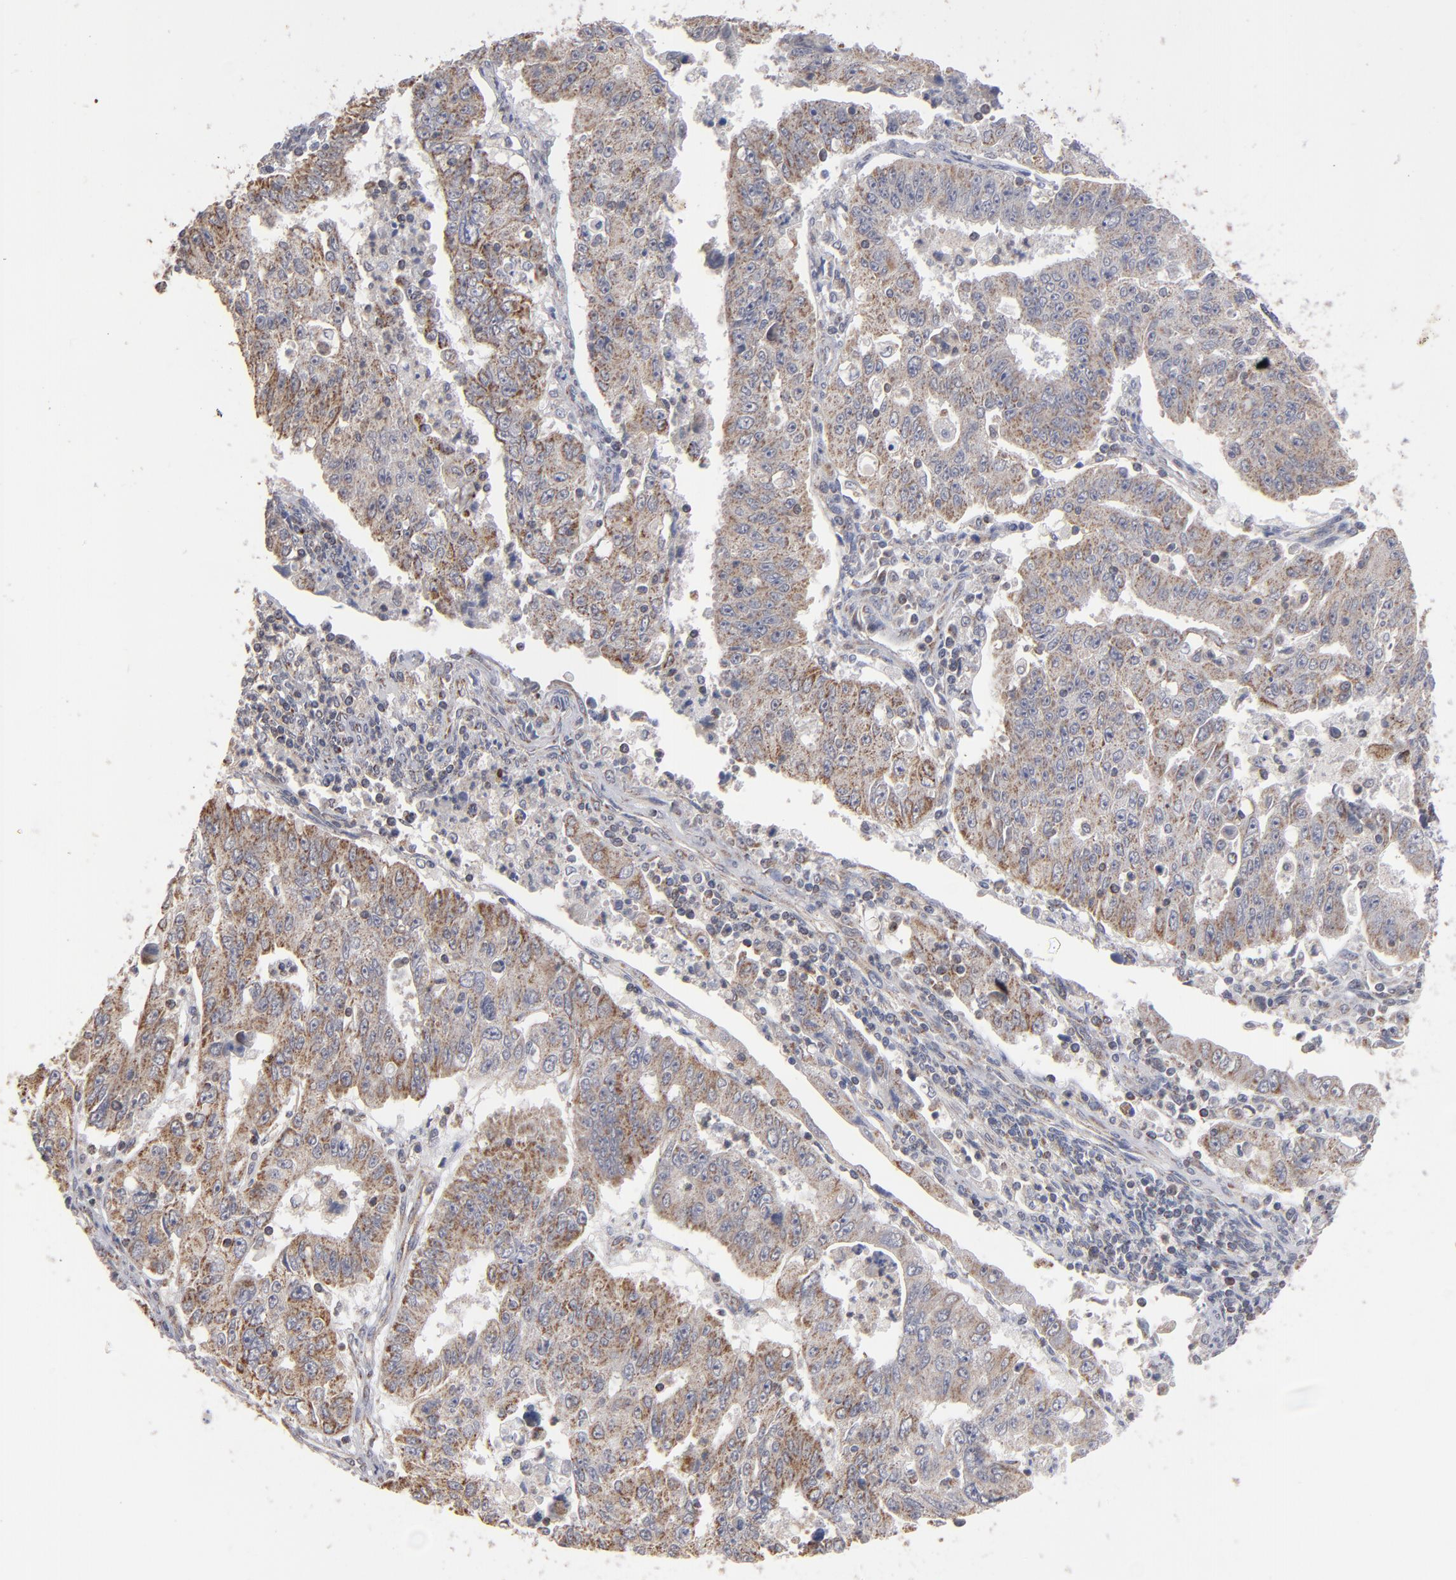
{"staining": {"intensity": "weak", "quantity": ">75%", "location": "cytoplasmic/membranous"}, "tissue": "endometrial cancer", "cell_type": "Tumor cells", "image_type": "cancer", "snomed": [{"axis": "morphology", "description": "Adenocarcinoma, NOS"}, {"axis": "topography", "description": "Endometrium"}], "caption": "Immunohistochemistry (DAB (3,3'-diaminobenzidine)) staining of endometrial adenocarcinoma displays weak cytoplasmic/membranous protein expression in about >75% of tumor cells. (Brightfield microscopy of DAB IHC at high magnification).", "gene": "MIPOL1", "patient": {"sex": "female", "age": 42}}